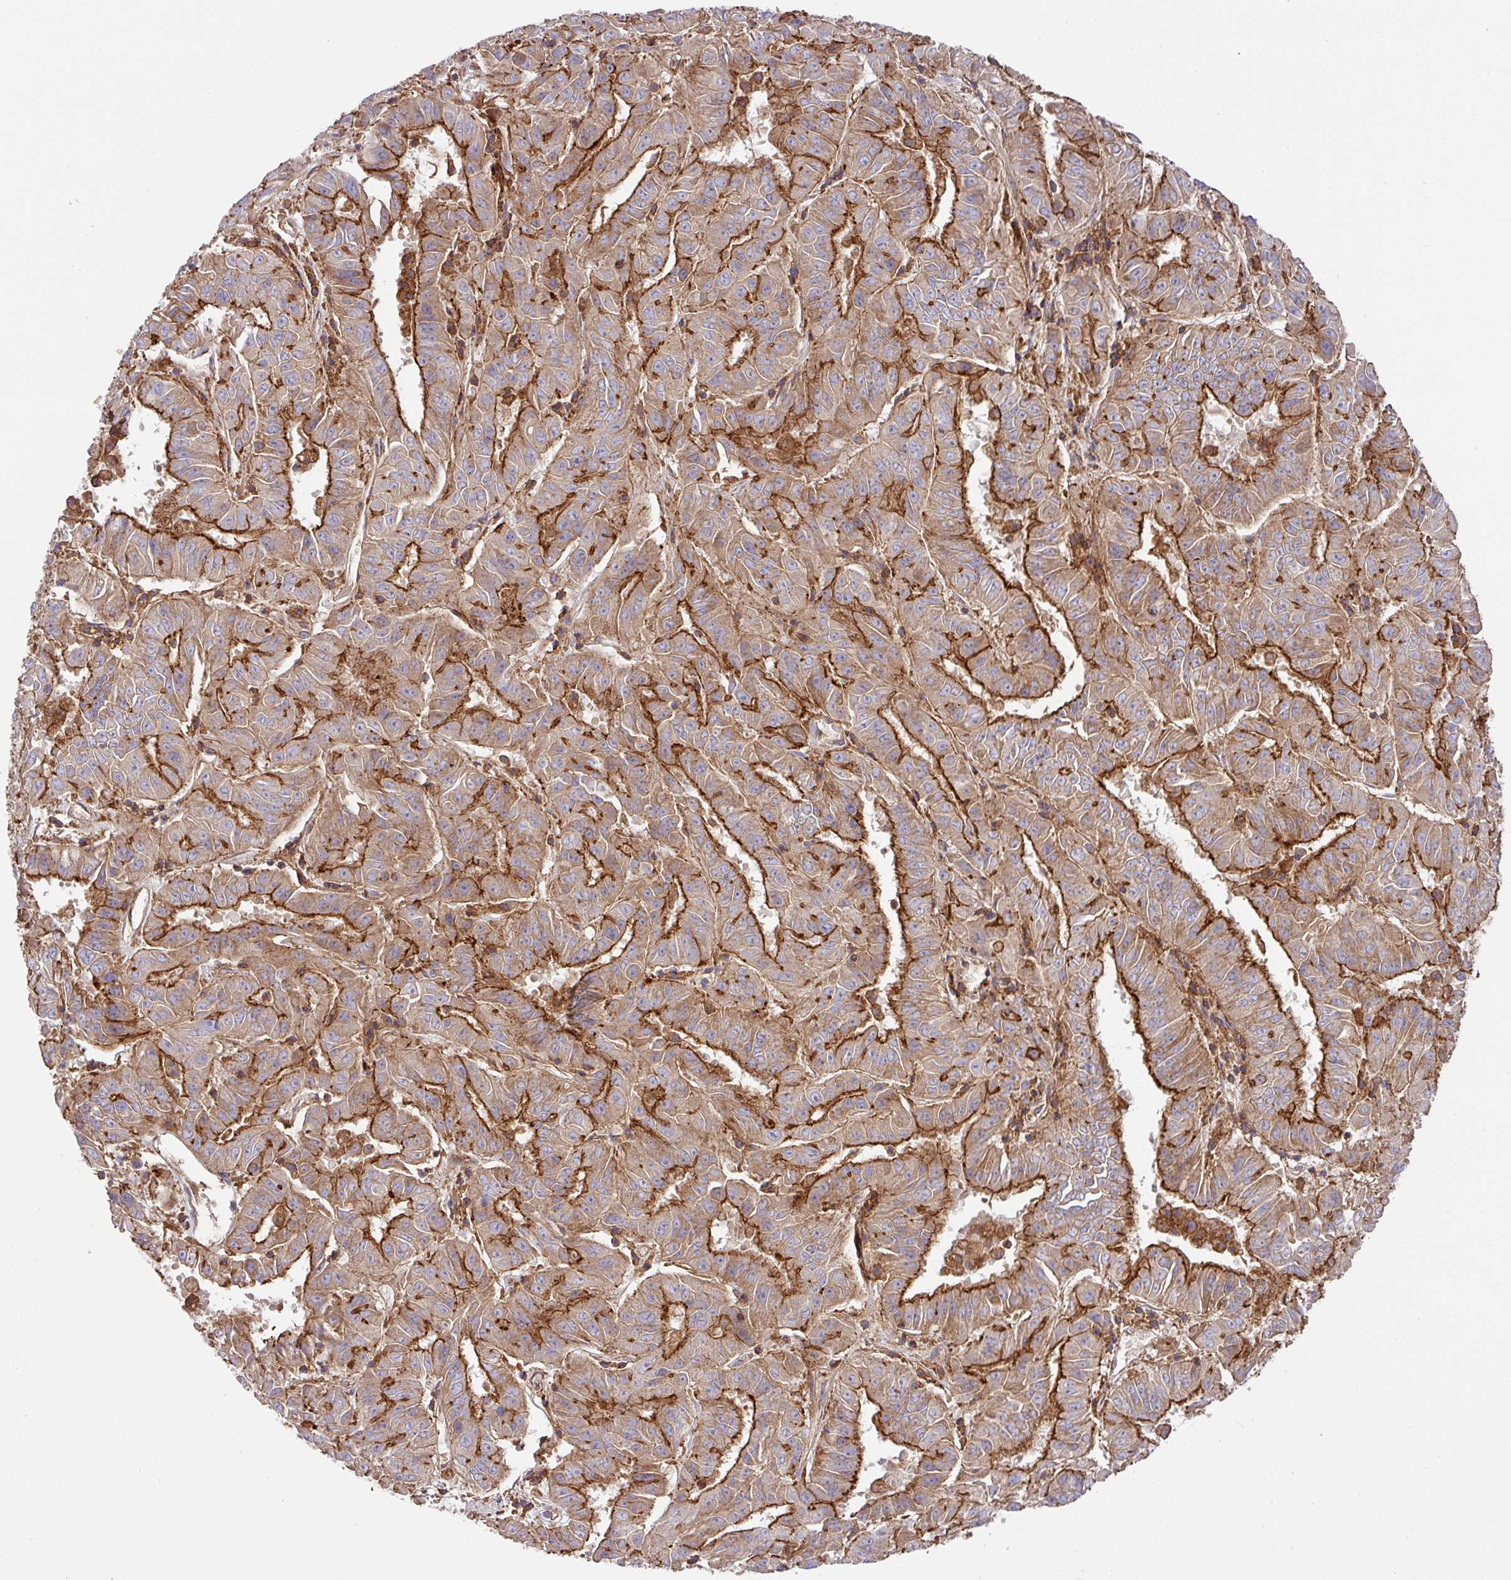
{"staining": {"intensity": "strong", "quantity": "25%-75%", "location": "cytoplasmic/membranous"}, "tissue": "pancreatic cancer", "cell_type": "Tumor cells", "image_type": "cancer", "snomed": [{"axis": "morphology", "description": "Adenocarcinoma, NOS"}, {"axis": "topography", "description": "Pancreas"}], "caption": "Strong cytoplasmic/membranous protein expression is present in about 25%-75% of tumor cells in pancreatic cancer. (DAB (3,3'-diaminobenzidine) IHC with brightfield microscopy, high magnification).", "gene": "RIC1", "patient": {"sex": "male", "age": 63}}